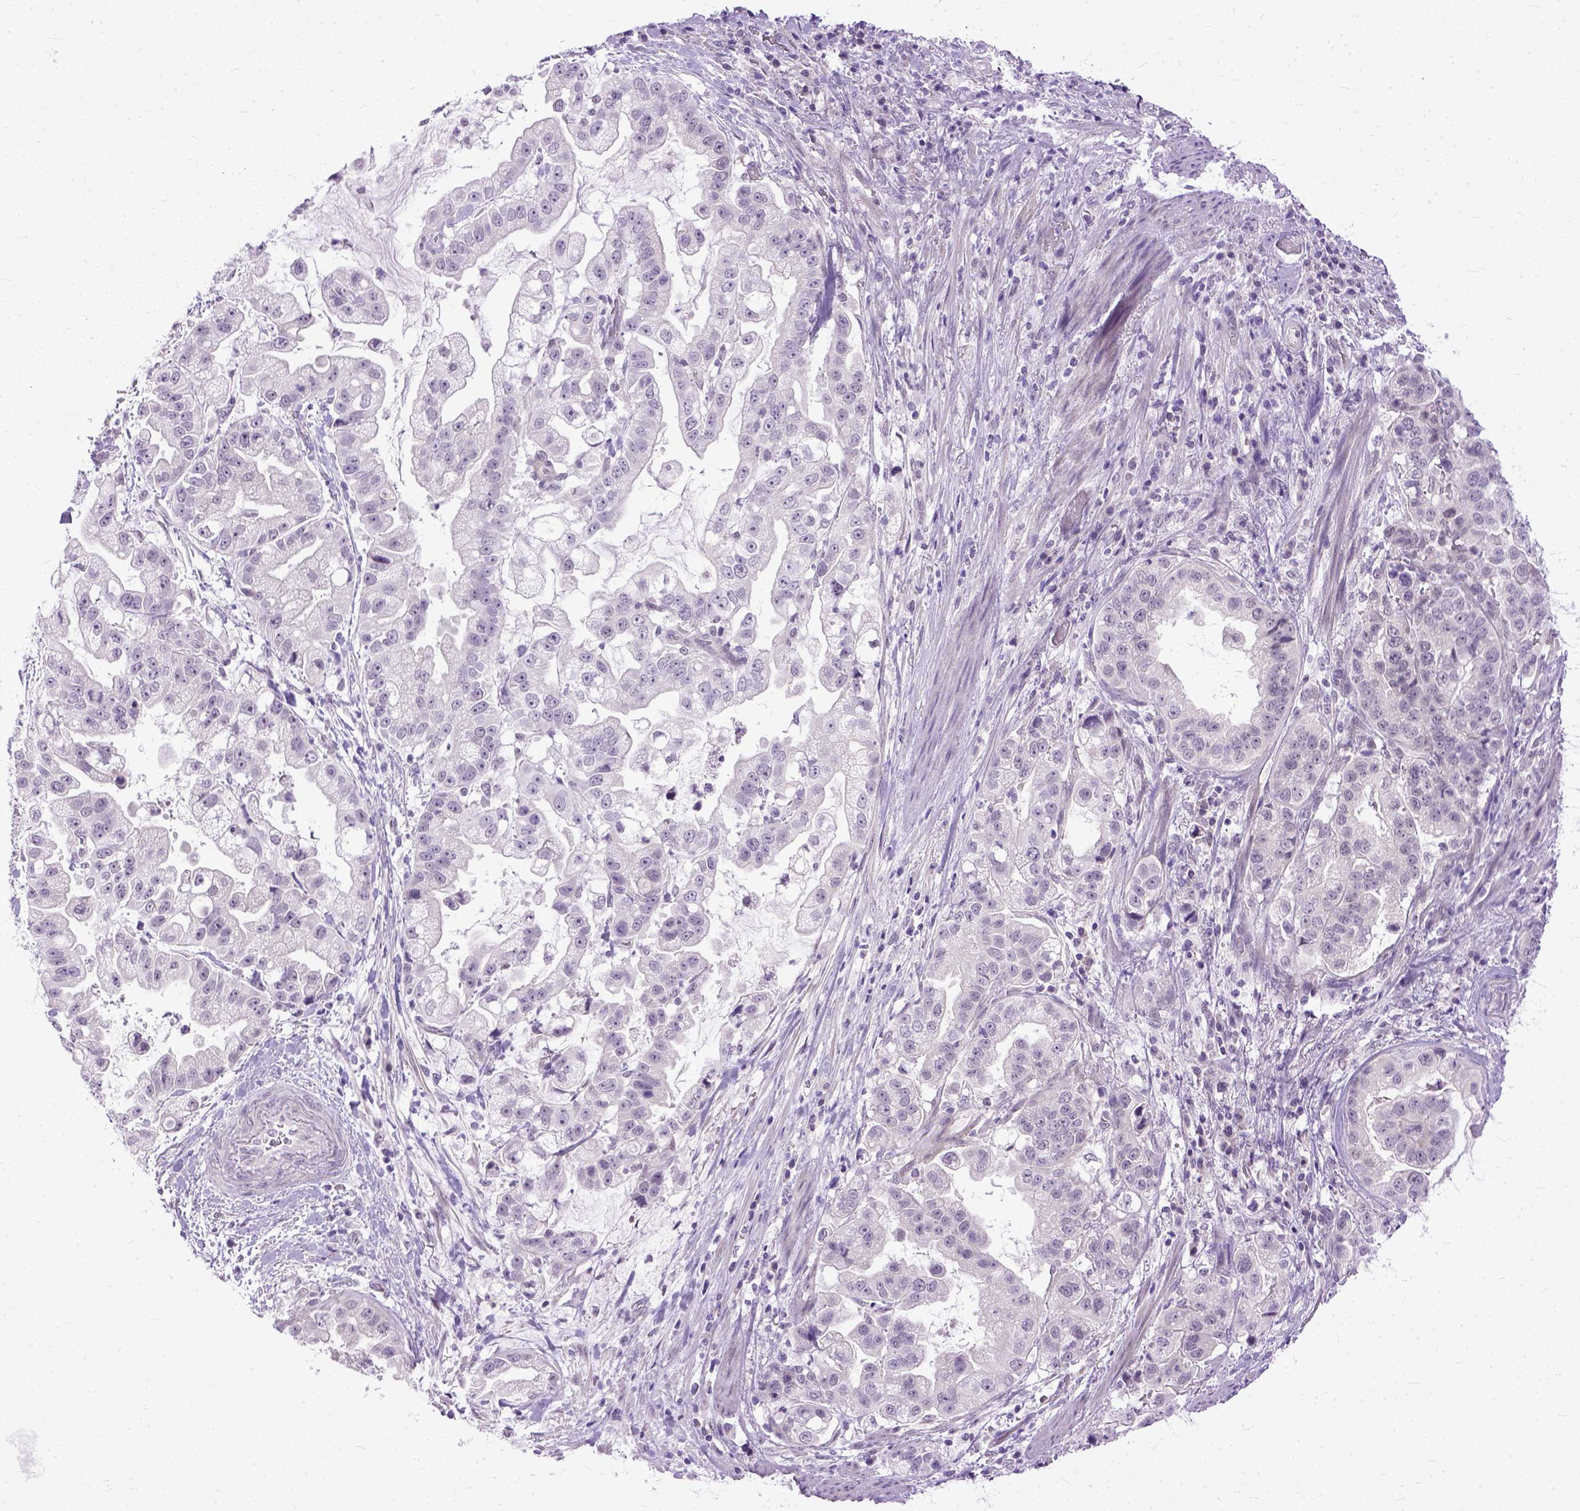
{"staining": {"intensity": "negative", "quantity": "none", "location": "none"}, "tissue": "stomach cancer", "cell_type": "Tumor cells", "image_type": "cancer", "snomed": [{"axis": "morphology", "description": "Adenocarcinoma, NOS"}, {"axis": "topography", "description": "Stomach"}], "caption": "This is a micrograph of immunohistochemistry staining of stomach cancer, which shows no staining in tumor cells.", "gene": "TCEAL7", "patient": {"sex": "male", "age": 59}}